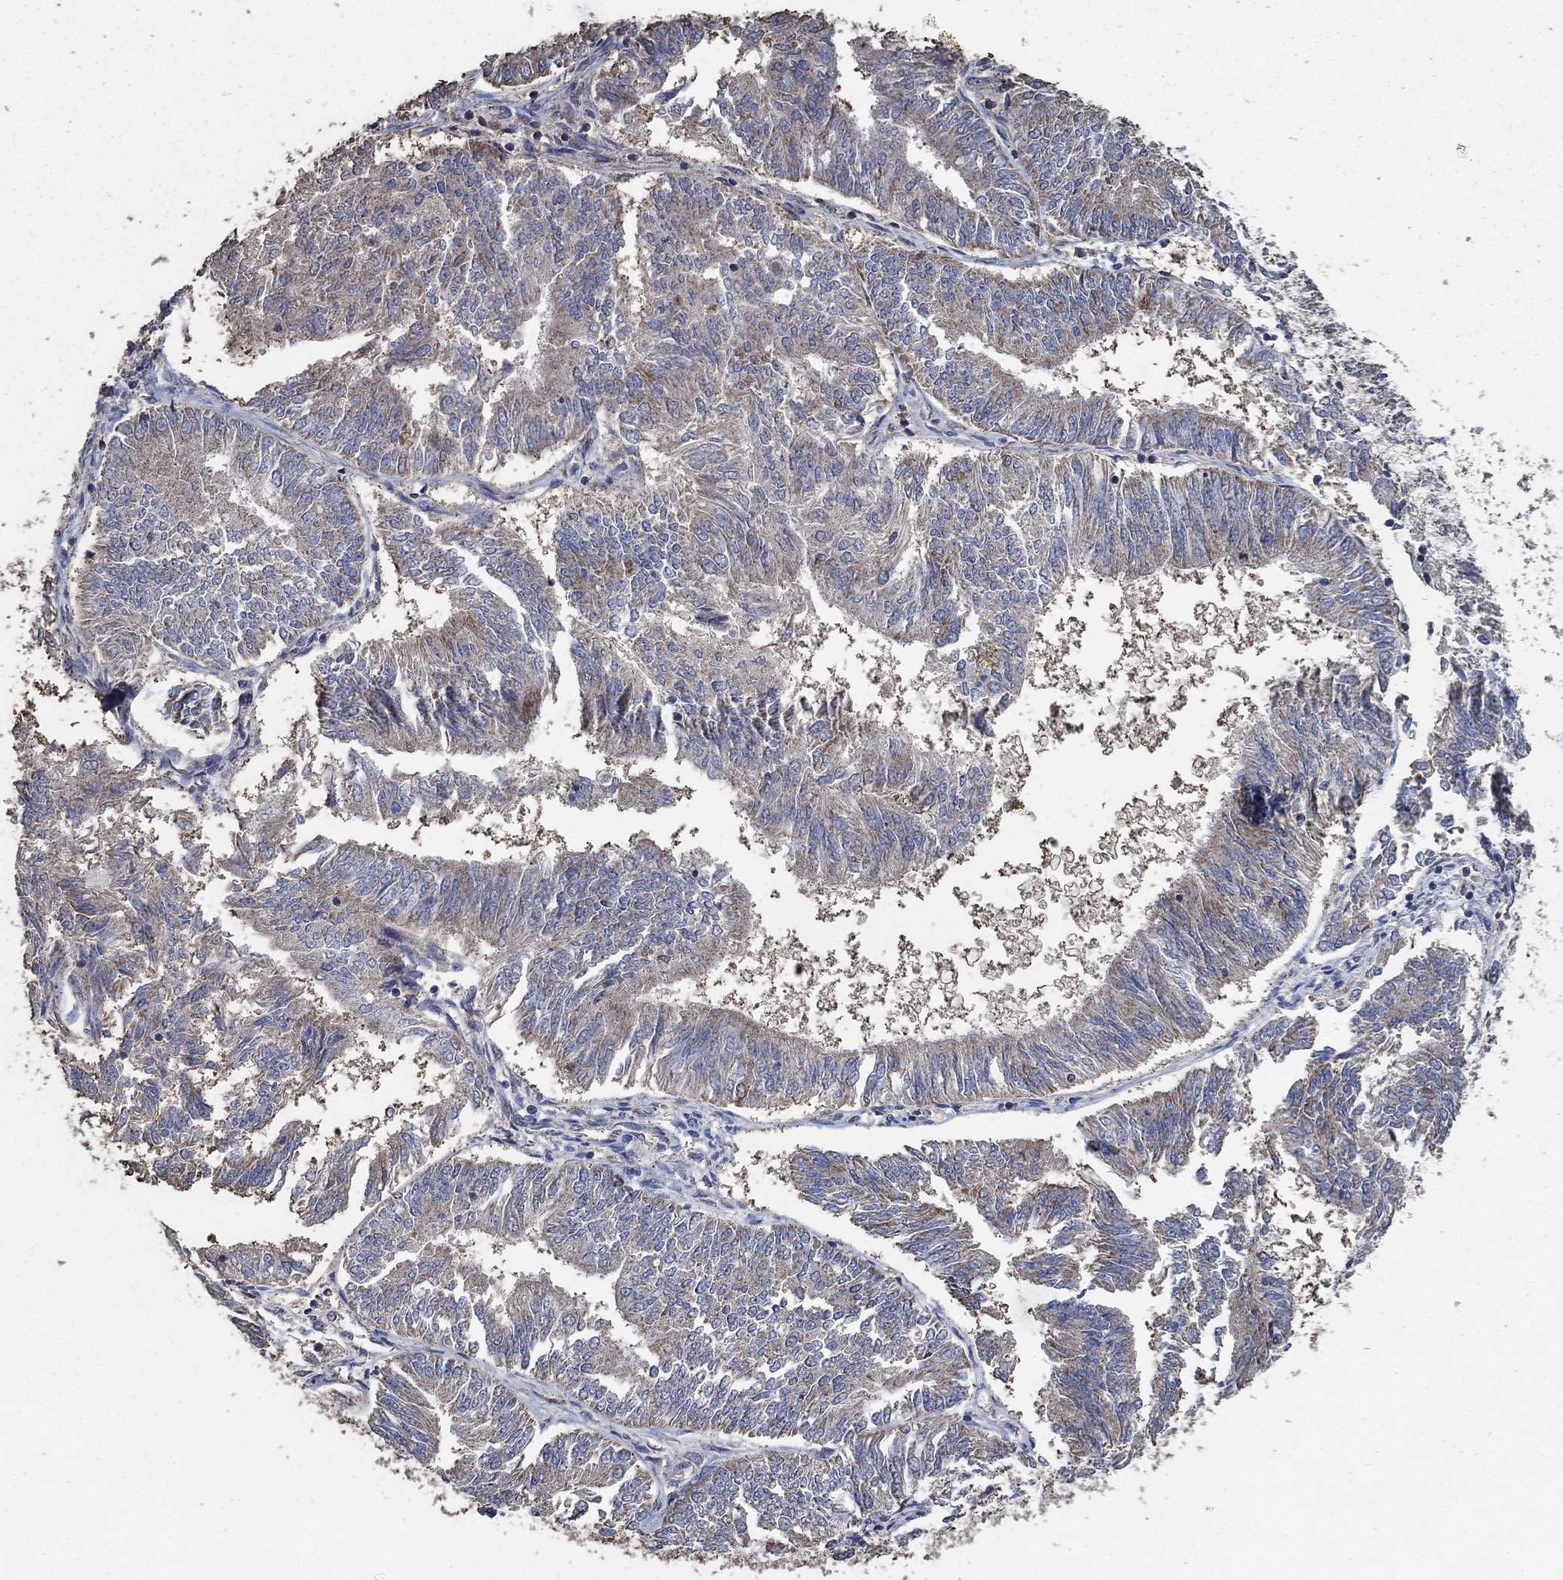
{"staining": {"intensity": "weak", "quantity": "25%-75%", "location": "cytoplasmic/membranous"}, "tissue": "endometrial cancer", "cell_type": "Tumor cells", "image_type": "cancer", "snomed": [{"axis": "morphology", "description": "Adenocarcinoma, NOS"}, {"axis": "topography", "description": "Endometrium"}], "caption": "Protein staining exhibits weak cytoplasmic/membranous expression in approximately 25%-75% of tumor cells in endometrial adenocarcinoma.", "gene": "MRPS24", "patient": {"sex": "female", "age": 58}}